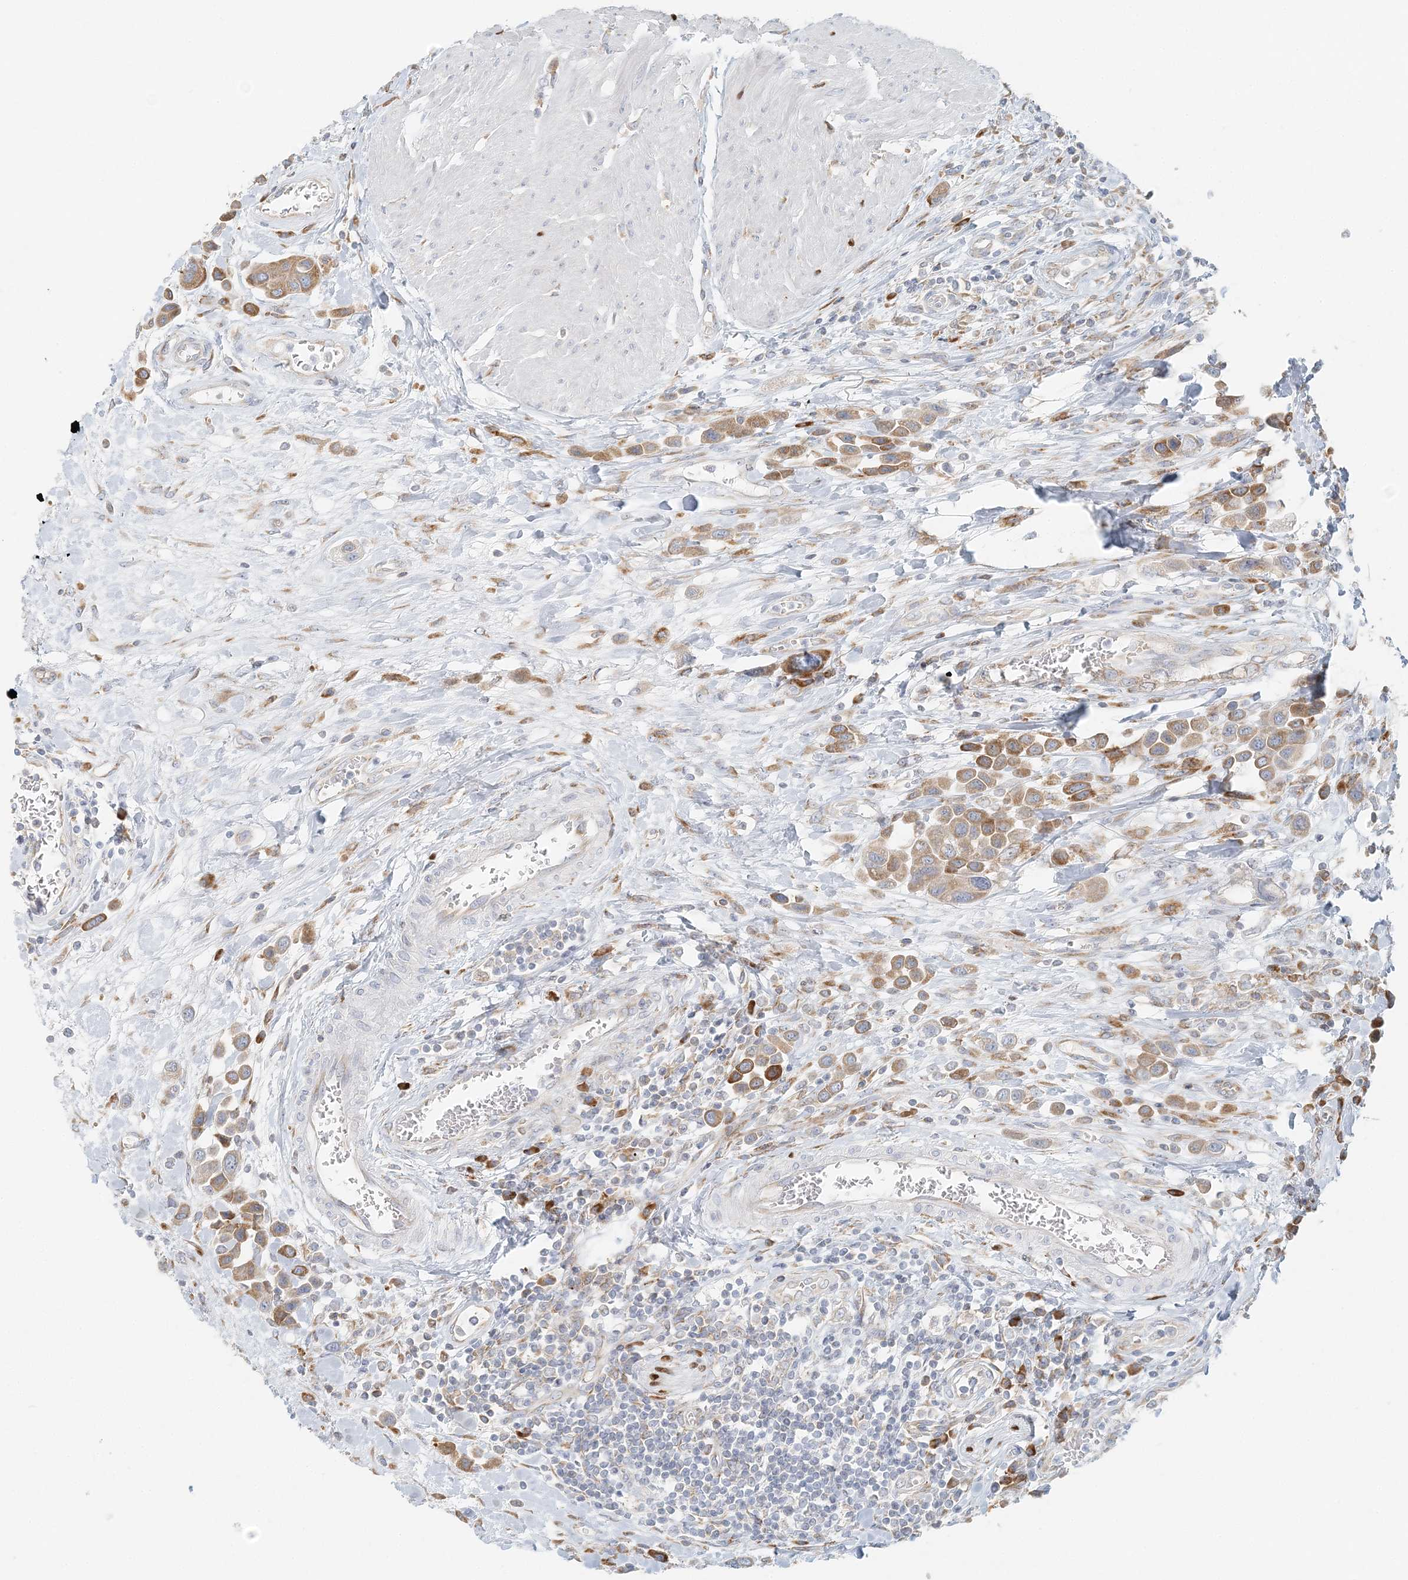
{"staining": {"intensity": "moderate", "quantity": ">75%", "location": "cytoplasmic/membranous"}, "tissue": "urothelial cancer", "cell_type": "Tumor cells", "image_type": "cancer", "snomed": [{"axis": "morphology", "description": "Urothelial carcinoma, High grade"}, {"axis": "topography", "description": "Urinary bladder"}], "caption": "Immunohistochemical staining of human high-grade urothelial carcinoma reveals medium levels of moderate cytoplasmic/membranous positivity in approximately >75% of tumor cells.", "gene": "STK11IP", "patient": {"sex": "male", "age": 50}}